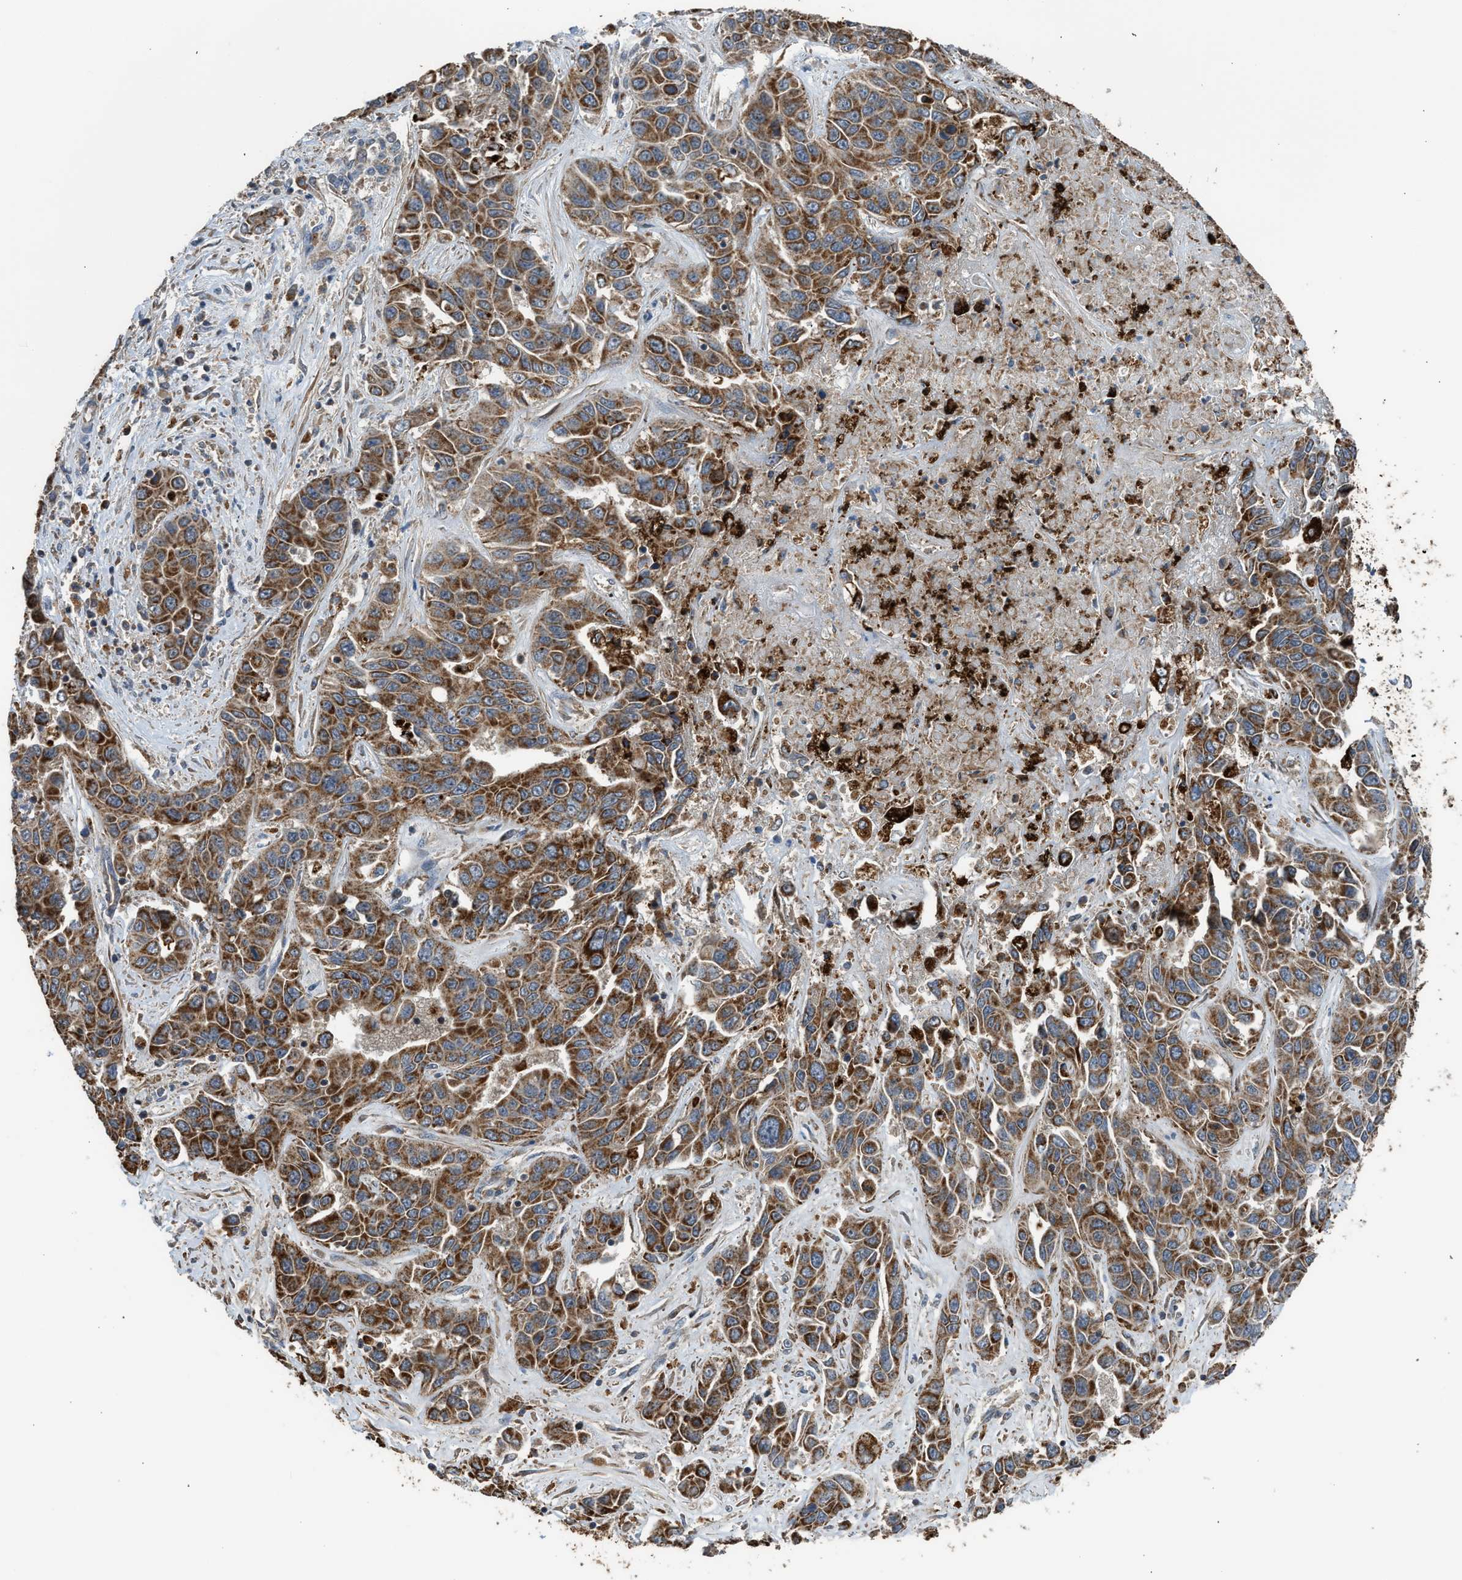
{"staining": {"intensity": "strong", "quantity": ">75%", "location": "cytoplasmic/membranous"}, "tissue": "liver cancer", "cell_type": "Tumor cells", "image_type": "cancer", "snomed": [{"axis": "morphology", "description": "Cholangiocarcinoma"}, {"axis": "topography", "description": "Liver"}], "caption": "DAB (3,3'-diaminobenzidine) immunohistochemical staining of liver cholangiocarcinoma exhibits strong cytoplasmic/membranous protein staining in approximately >75% of tumor cells.", "gene": "STARD3", "patient": {"sex": "female", "age": 52}}